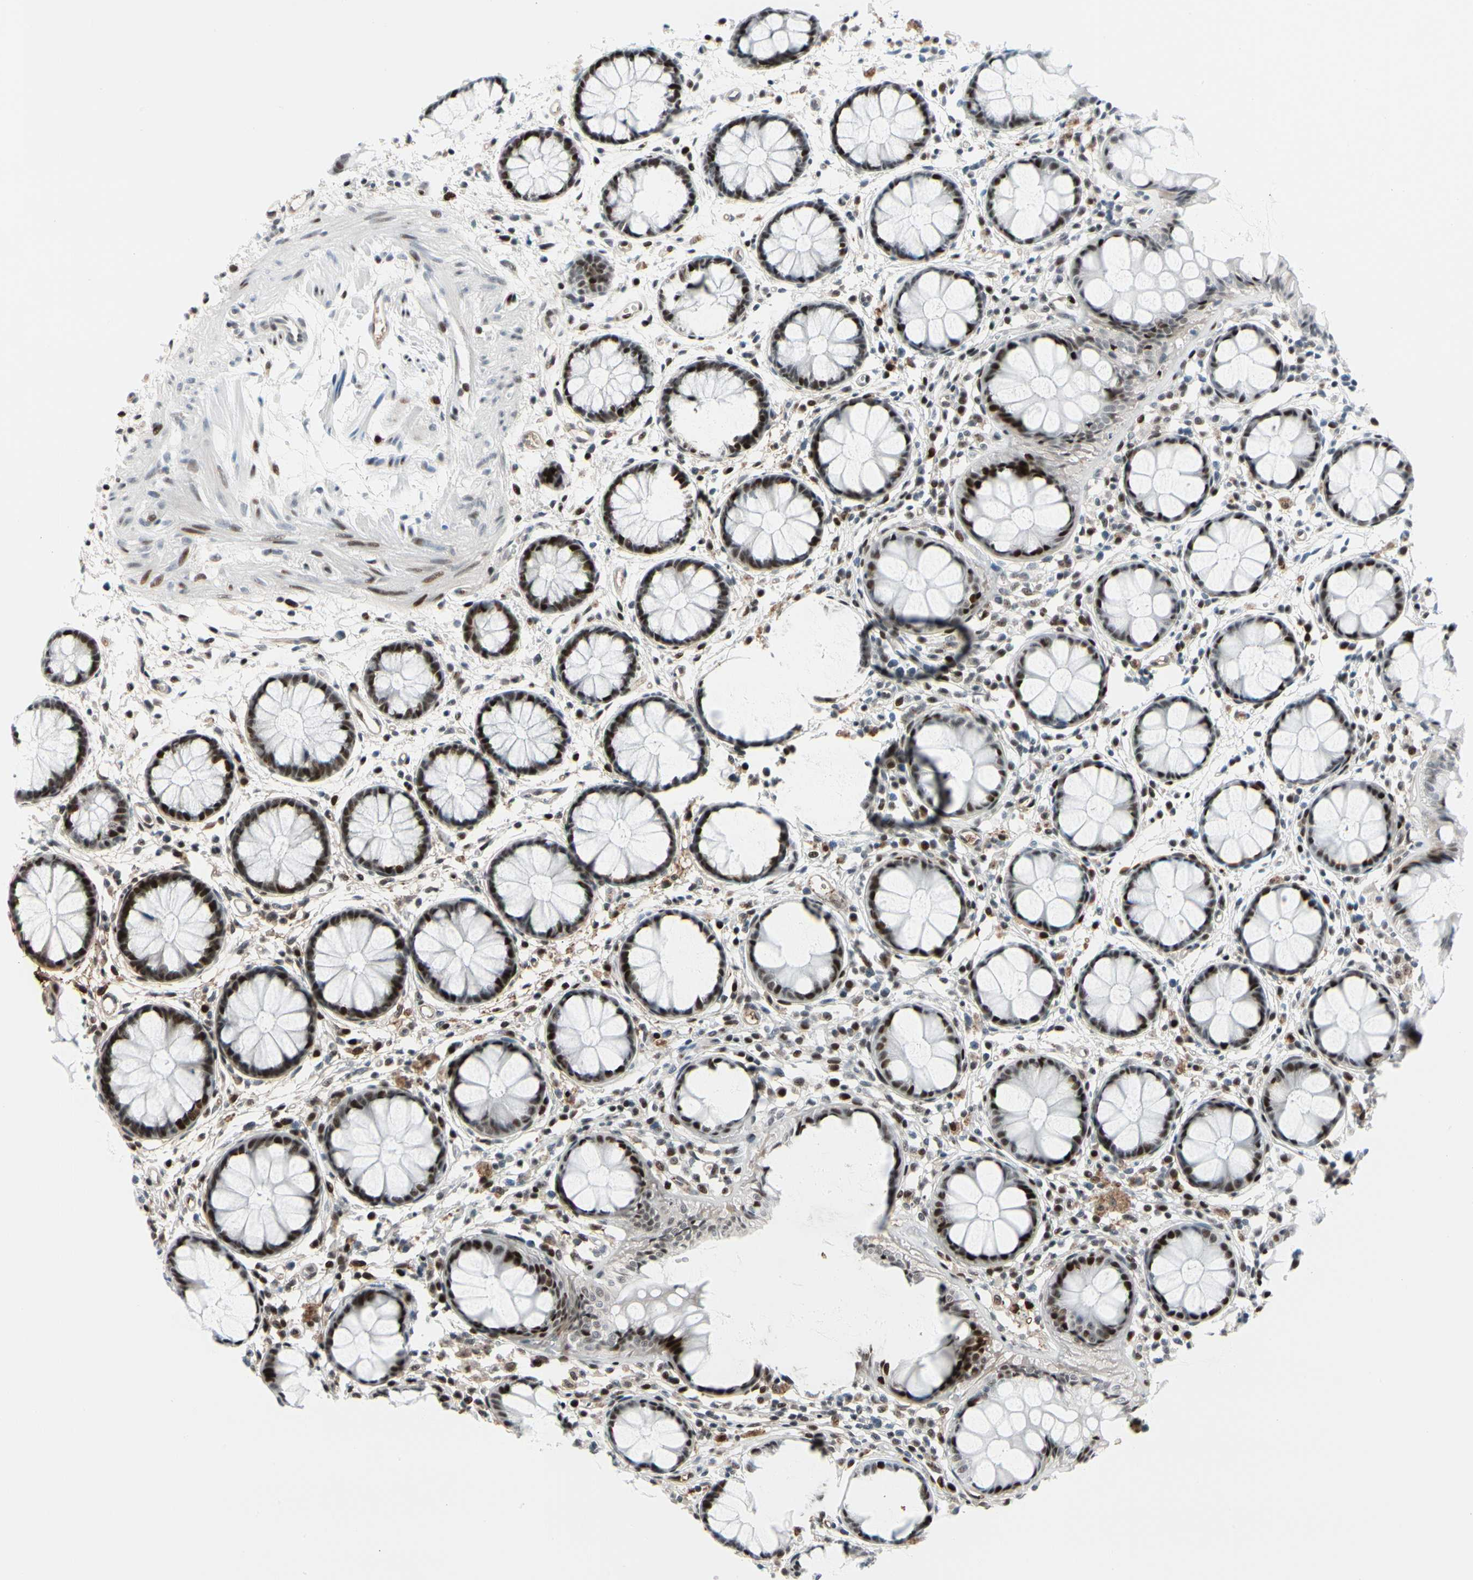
{"staining": {"intensity": "strong", "quantity": ">75%", "location": "nuclear"}, "tissue": "rectum", "cell_type": "Glandular cells", "image_type": "normal", "snomed": [{"axis": "morphology", "description": "Normal tissue, NOS"}, {"axis": "topography", "description": "Rectum"}], "caption": "High-power microscopy captured an IHC micrograph of benign rectum, revealing strong nuclear staining in about >75% of glandular cells.", "gene": "FOXO3", "patient": {"sex": "female", "age": 66}}